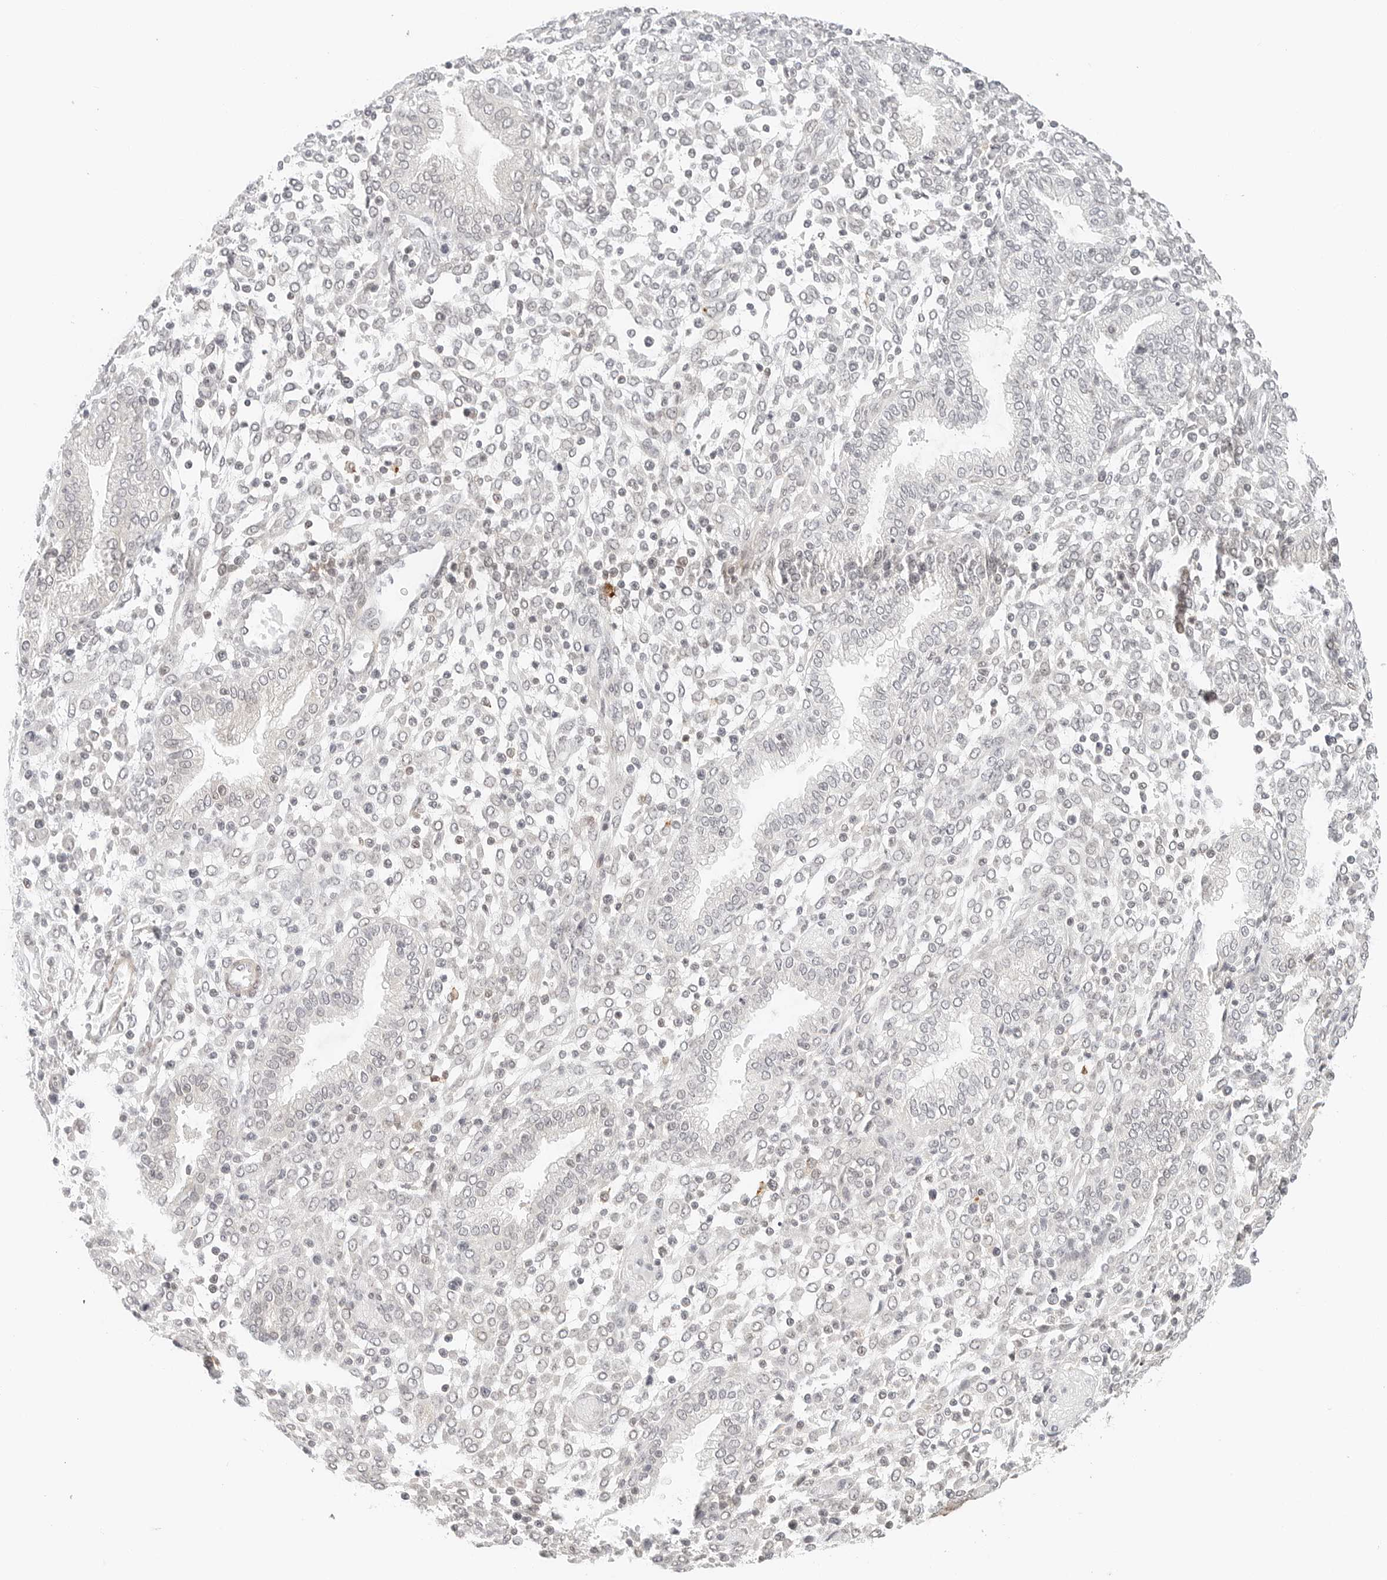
{"staining": {"intensity": "moderate", "quantity": "<25%", "location": "nuclear"}, "tissue": "endometrium", "cell_type": "Cells in endometrial stroma", "image_type": "normal", "snomed": [{"axis": "morphology", "description": "Normal tissue, NOS"}, {"axis": "topography", "description": "Endometrium"}], "caption": "Immunohistochemical staining of benign human endometrium shows low levels of moderate nuclear positivity in approximately <25% of cells in endometrial stroma. (brown staining indicates protein expression, while blue staining denotes nuclei).", "gene": "NEO1", "patient": {"sex": "female", "age": 53}}